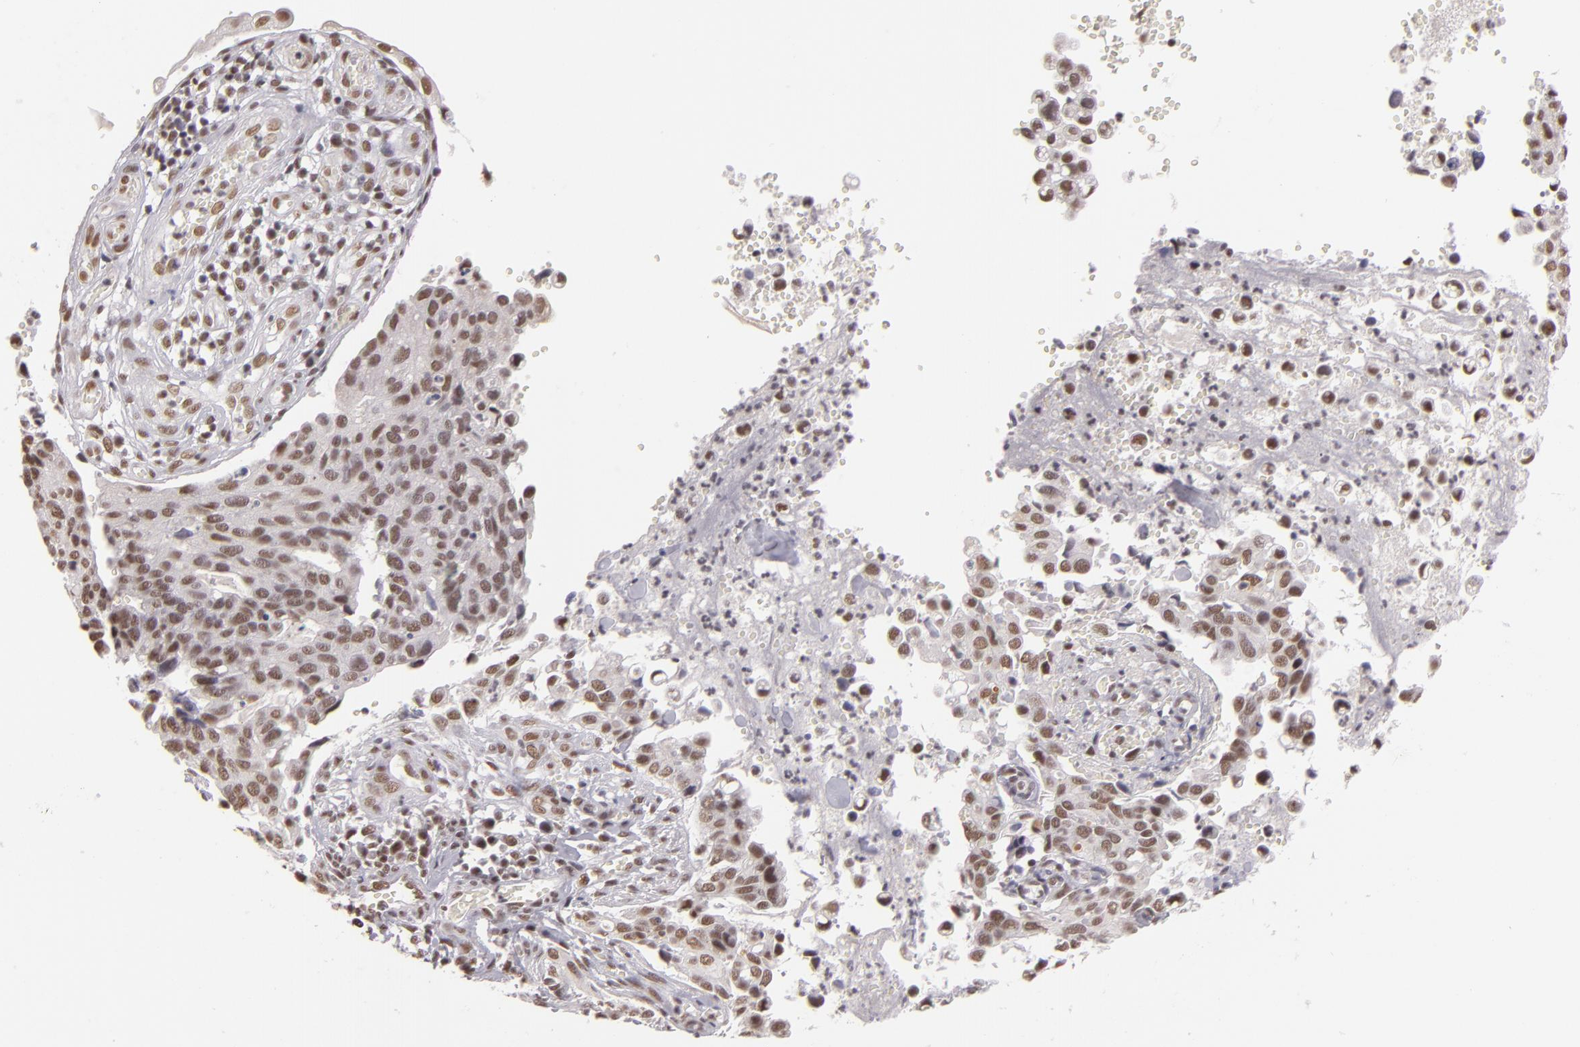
{"staining": {"intensity": "weak", "quantity": ">75%", "location": "nuclear"}, "tissue": "cervical cancer", "cell_type": "Tumor cells", "image_type": "cancer", "snomed": [{"axis": "morphology", "description": "Normal tissue, NOS"}, {"axis": "morphology", "description": "Squamous cell carcinoma, NOS"}, {"axis": "topography", "description": "Cervix"}], "caption": "An IHC histopathology image of tumor tissue is shown. Protein staining in brown shows weak nuclear positivity in cervical cancer (squamous cell carcinoma) within tumor cells.", "gene": "INTS6", "patient": {"sex": "female", "age": 45}}